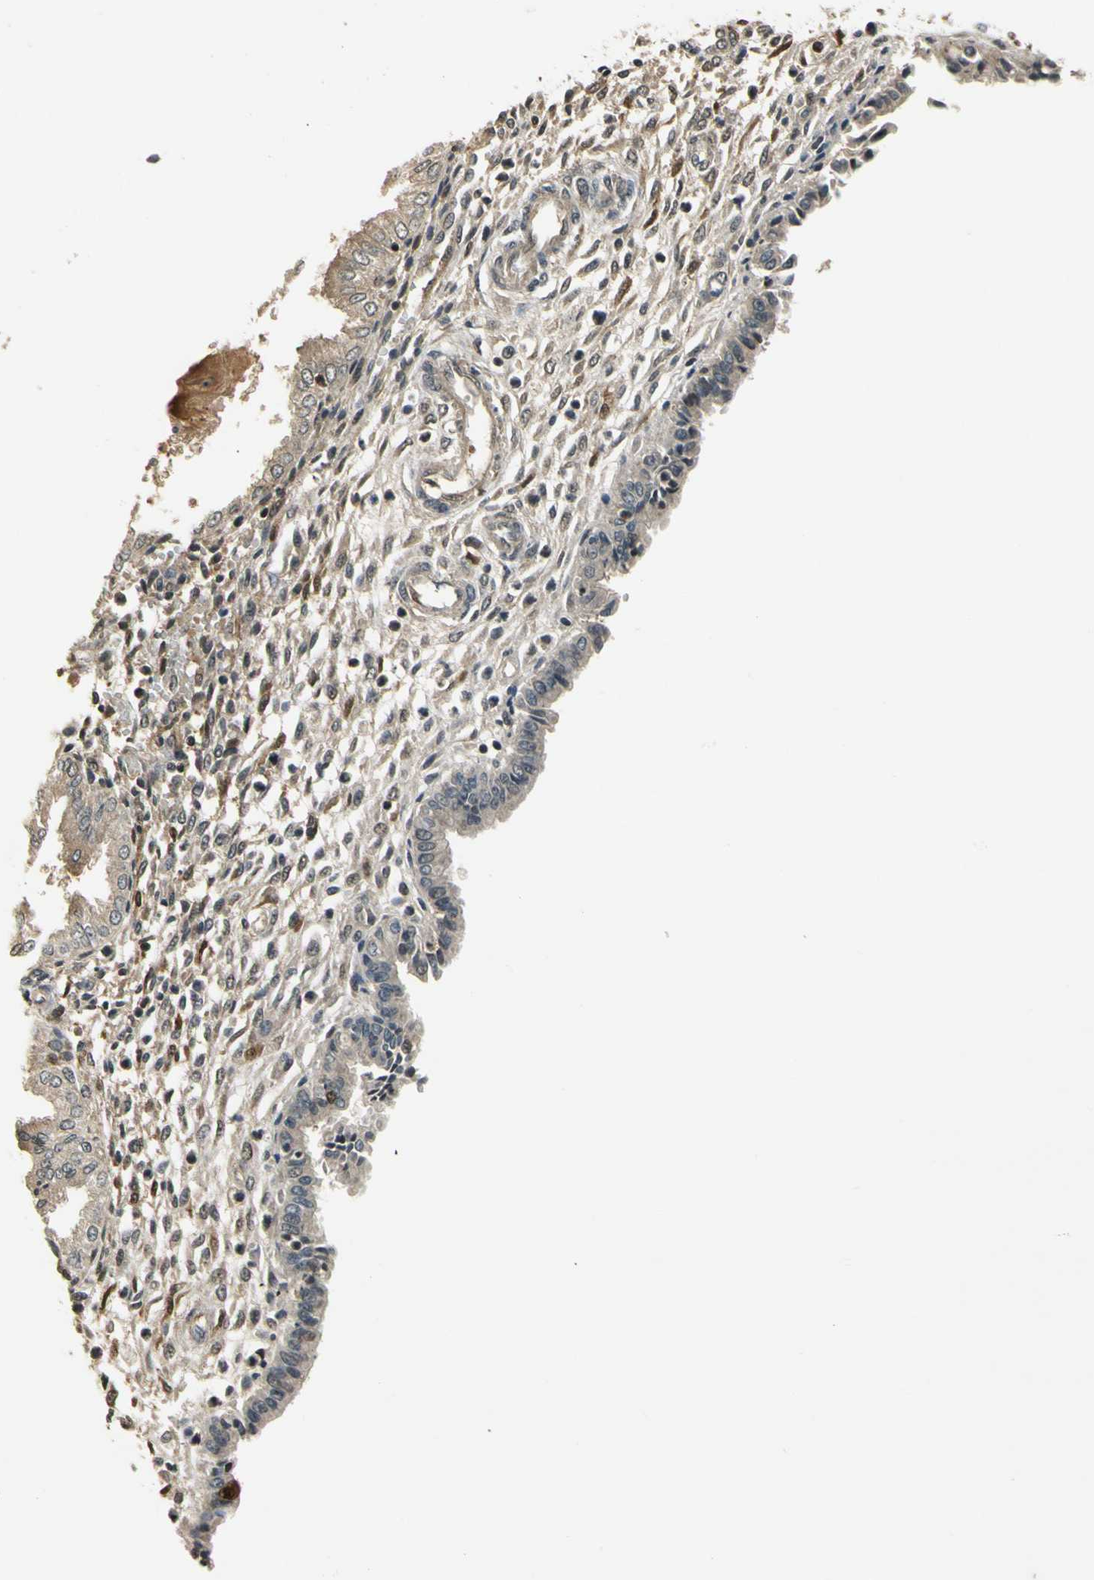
{"staining": {"intensity": "weak", "quantity": ">75%", "location": "cytoplasmic/membranous"}, "tissue": "endometrium", "cell_type": "Cells in endometrial stroma", "image_type": "normal", "snomed": [{"axis": "morphology", "description": "Normal tissue, NOS"}, {"axis": "topography", "description": "Endometrium"}], "caption": "This micrograph displays immunohistochemistry (IHC) staining of benign endometrium, with low weak cytoplasmic/membranous positivity in about >75% of cells in endometrial stroma.", "gene": "SOD1", "patient": {"sex": "female", "age": 33}}